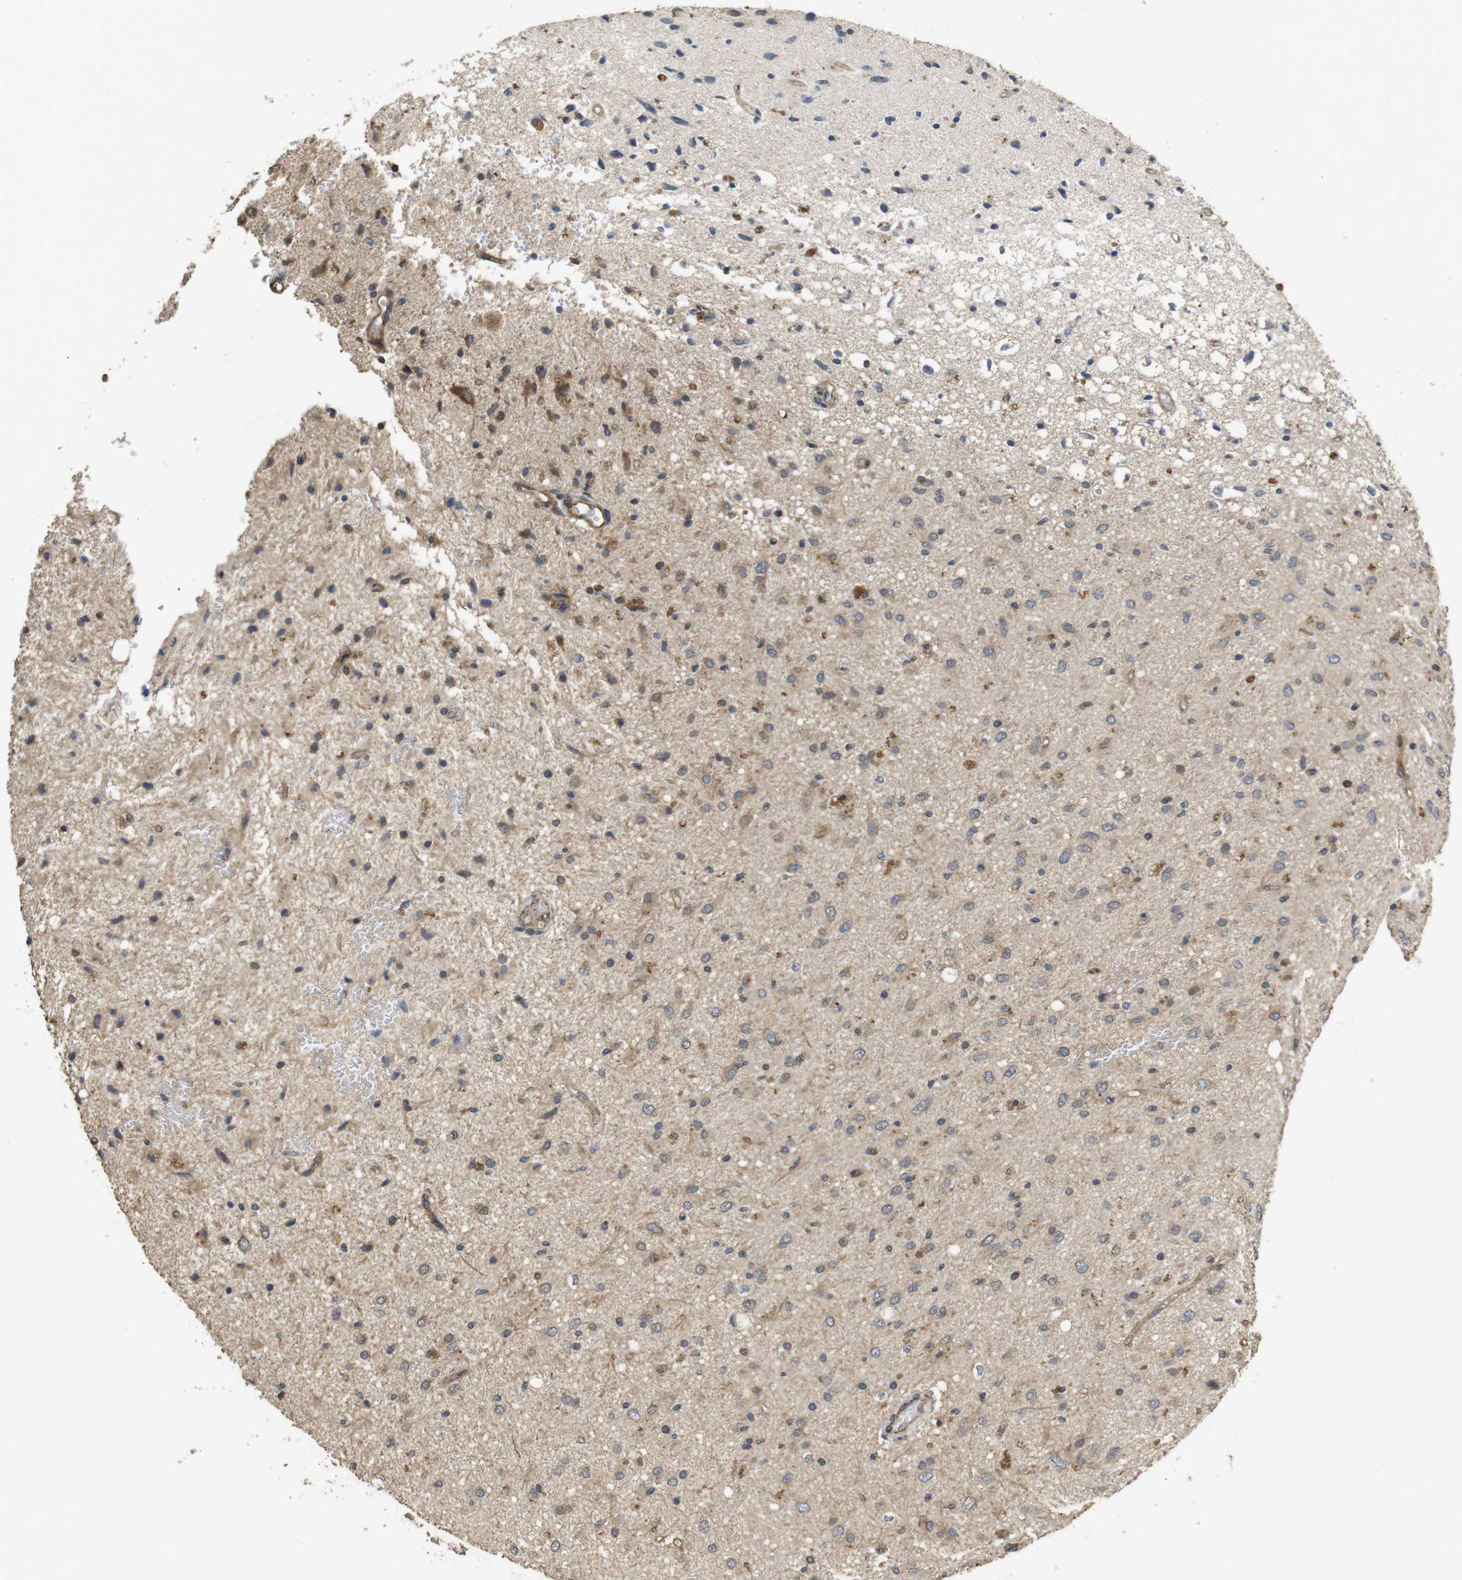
{"staining": {"intensity": "moderate", "quantity": "<25%", "location": "cytoplasmic/membranous"}, "tissue": "glioma", "cell_type": "Tumor cells", "image_type": "cancer", "snomed": [{"axis": "morphology", "description": "Glioma, malignant, Low grade"}, {"axis": "topography", "description": "Brain"}], "caption": "A high-resolution micrograph shows immunohistochemistry (IHC) staining of glioma, which reveals moderate cytoplasmic/membranous positivity in approximately <25% of tumor cells. Using DAB (3,3'-diaminobenzidine) (brown) and hematoxylin (blue) stains, captured at high magnification using brightfield microscopy.", "gene": "PCDHB10", "patient": {"sex": "male", "age": 77}}